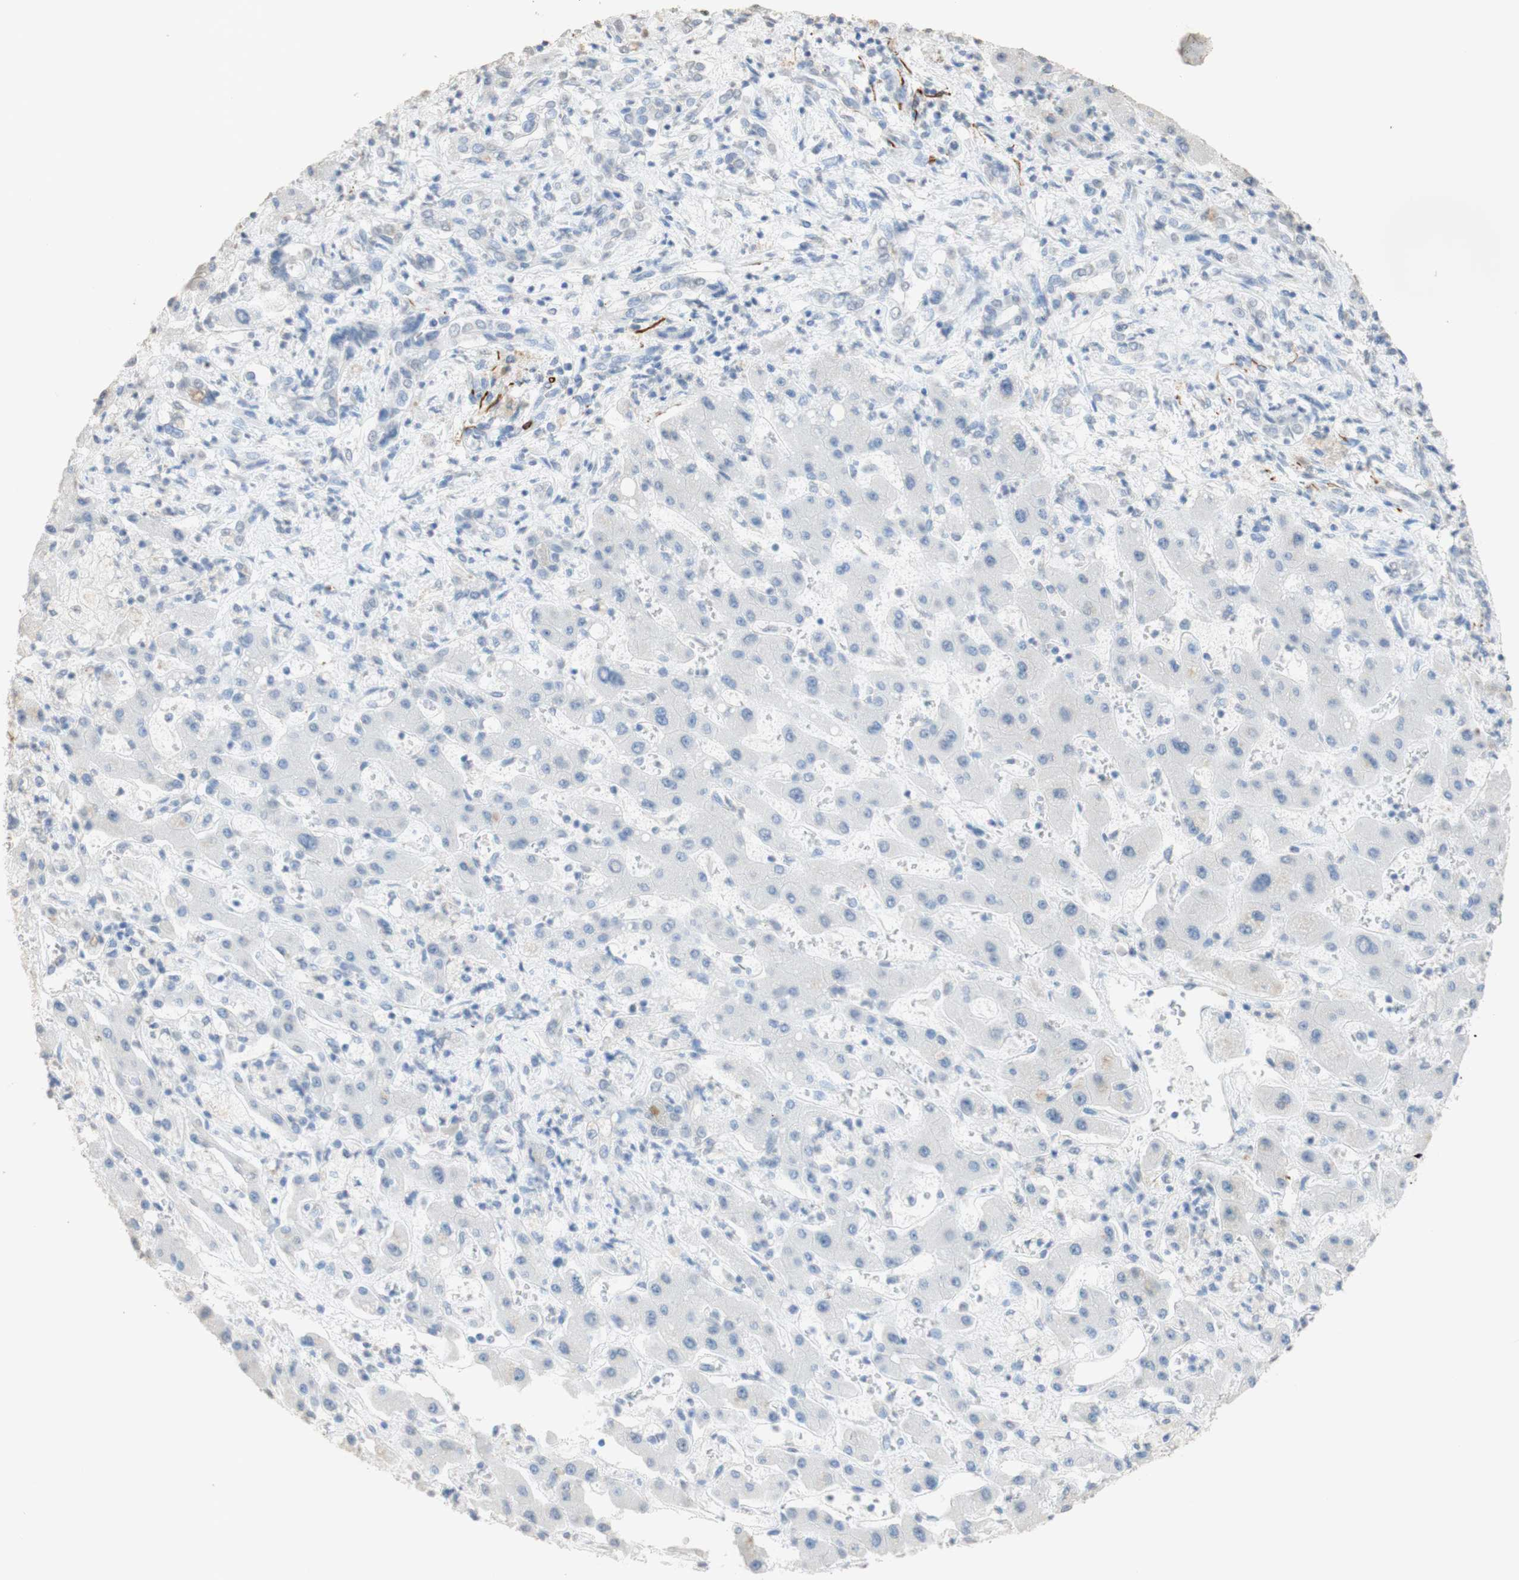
{"staining": {"intensity": "weak", "quantity": "<25%", "location": "cytoplasmic/membranous"}, "tissue": "liver cancer", "cell_type": "Tumor cells", "image_type": "cancer", "snomed": [{"axis": "morphology", "description": "Cholangiocarcinoma"}, {"axis": "topography", "description": "Liver"}], "caption": "This is a image of IHC staining of cholangiocarcinoma (liver), which shows no staining in tumor cells. Brightfield microscopy of immunohistochemistry stained with DAB (3,3'-diaminobenzidine) (brown) and hematoxylin (blue), captured at high magnification.", "gene": "L1CAM", "patient": {"sex": "male", "age": 50}}